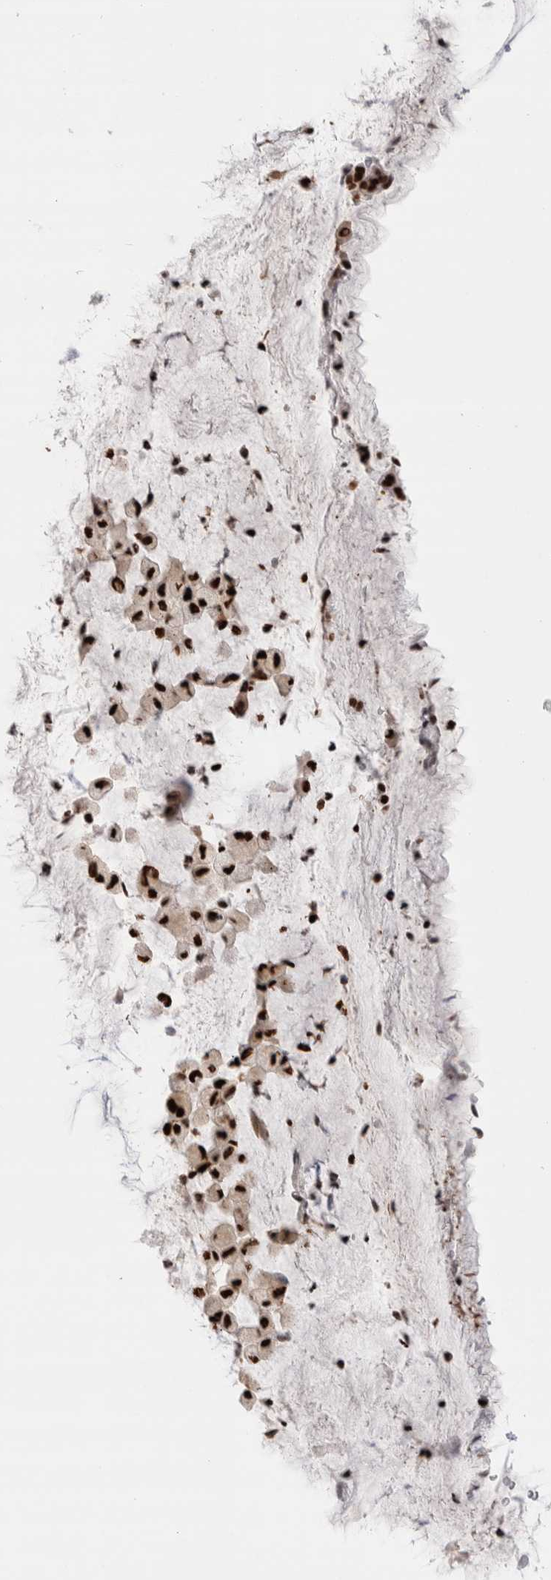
{"staining": {"intensity": "strong", "quantity": ">75%", "location": "nuclear"}, "tissue": "bronchus", "cell_type": "Respiratory epithelial cells", "image_type": "normal", "snomed": [{"axis": "morphology", "description": "Normal tissue, NOS"}, {"axis": "topography", "description": "Cartilage tissue"}], "caption": "About >75% of respiratory epithelial cells in benign human bronchus display strong nuclear protein positivity as visualized by brown immunohistochemical staining.", "gene": "C17orf49", "patient": {"sex": "female", "age": 63}}